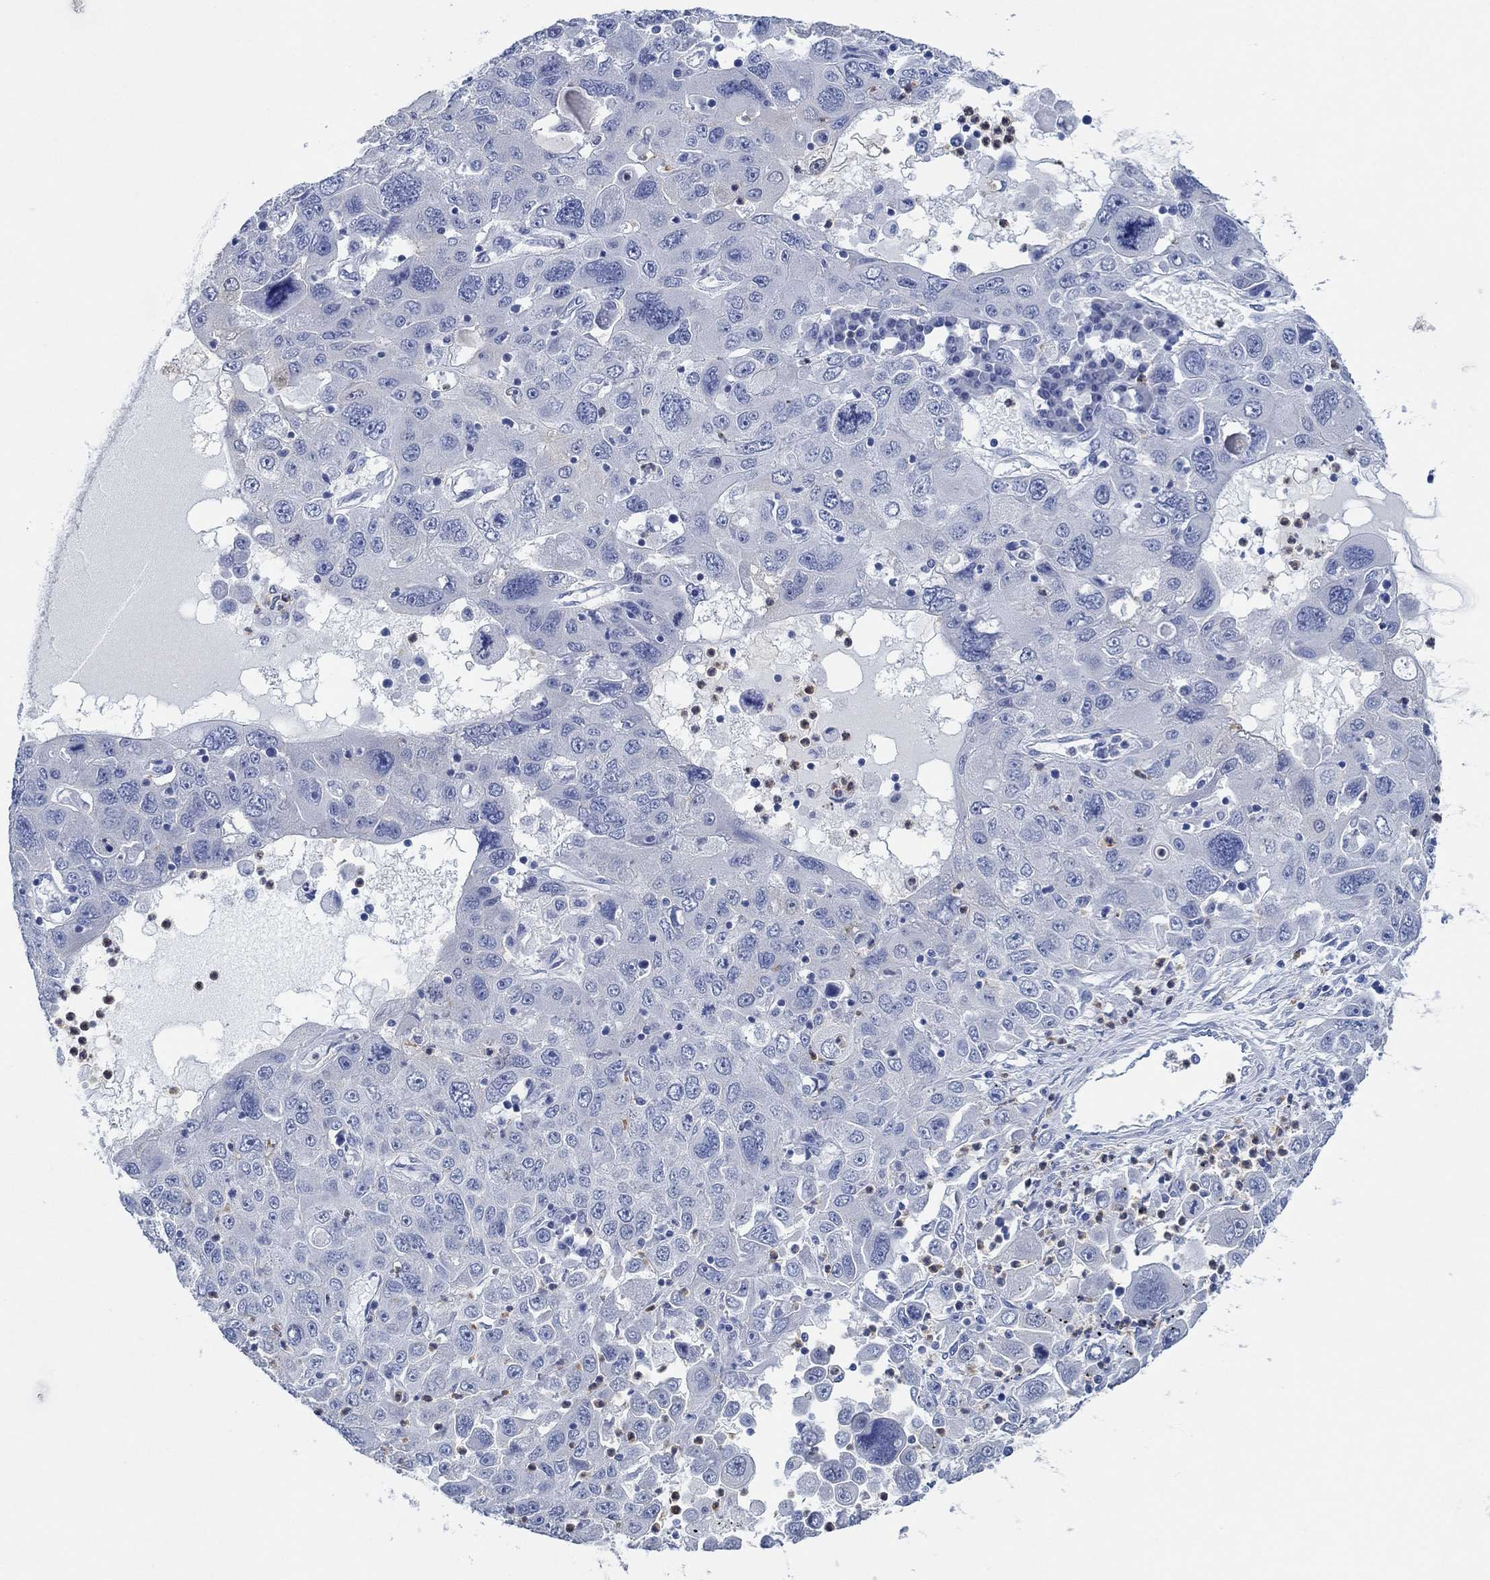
{"staining": {"intensity": "negative", "quantity": "none", "location": "none"}, "tissue": "stomach cancer", "cell_type": "Tumor cells", "image_type": "cancer", "snomed": [{"axis": "morphology", "description": "Adenocarcinoma, NOS"}, {"axis": "topography", "description": "Stomach"}], "caption": "Stomach adenocarcinoma was stained to show a protein in brown. There is no significant positivity in tumor cells. (Brightfield microscopy of DAB (3,3'-diaminobenzidine) immunohistochemistry (IHC) at high magnification).", "gene": "ZNF671", "patient": {"sex": "male", "age": 56}}